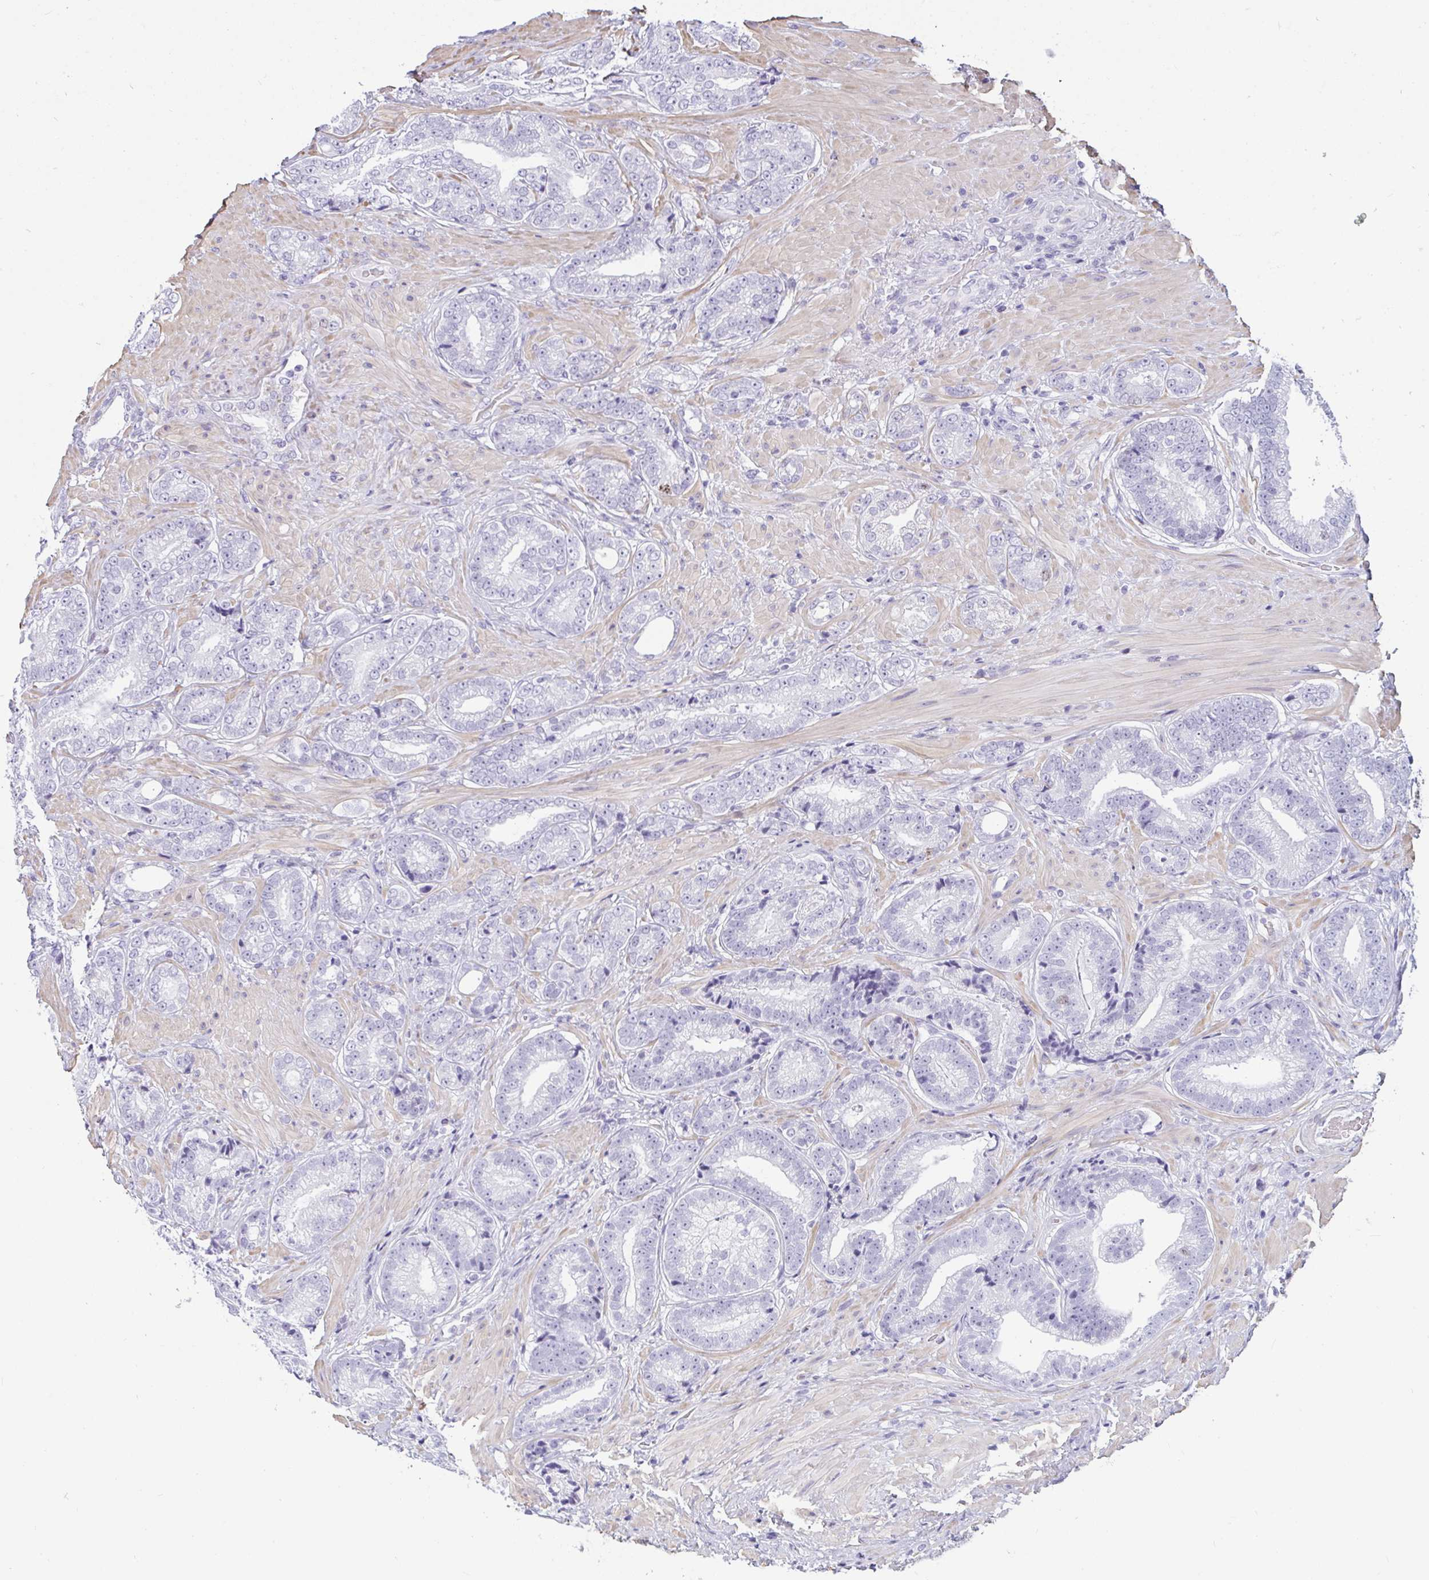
{"staining": {"intensity": "negative", "quantity": "none", "location": "none"}, "tissue": "prostate cancer", "cell_type": "Tumor cells", "image_type": "cancer", "snomed": [{"axis": "morphology", "description": "Adenocarcinoma, Low grade"}, {"axis": "topography", "description": "Prostate"}], "caption": "Tumor cells show no significant positivity in prostate cancer.", "gene": "SUZ12", "patient": {"sex": "male", "age": 61}}